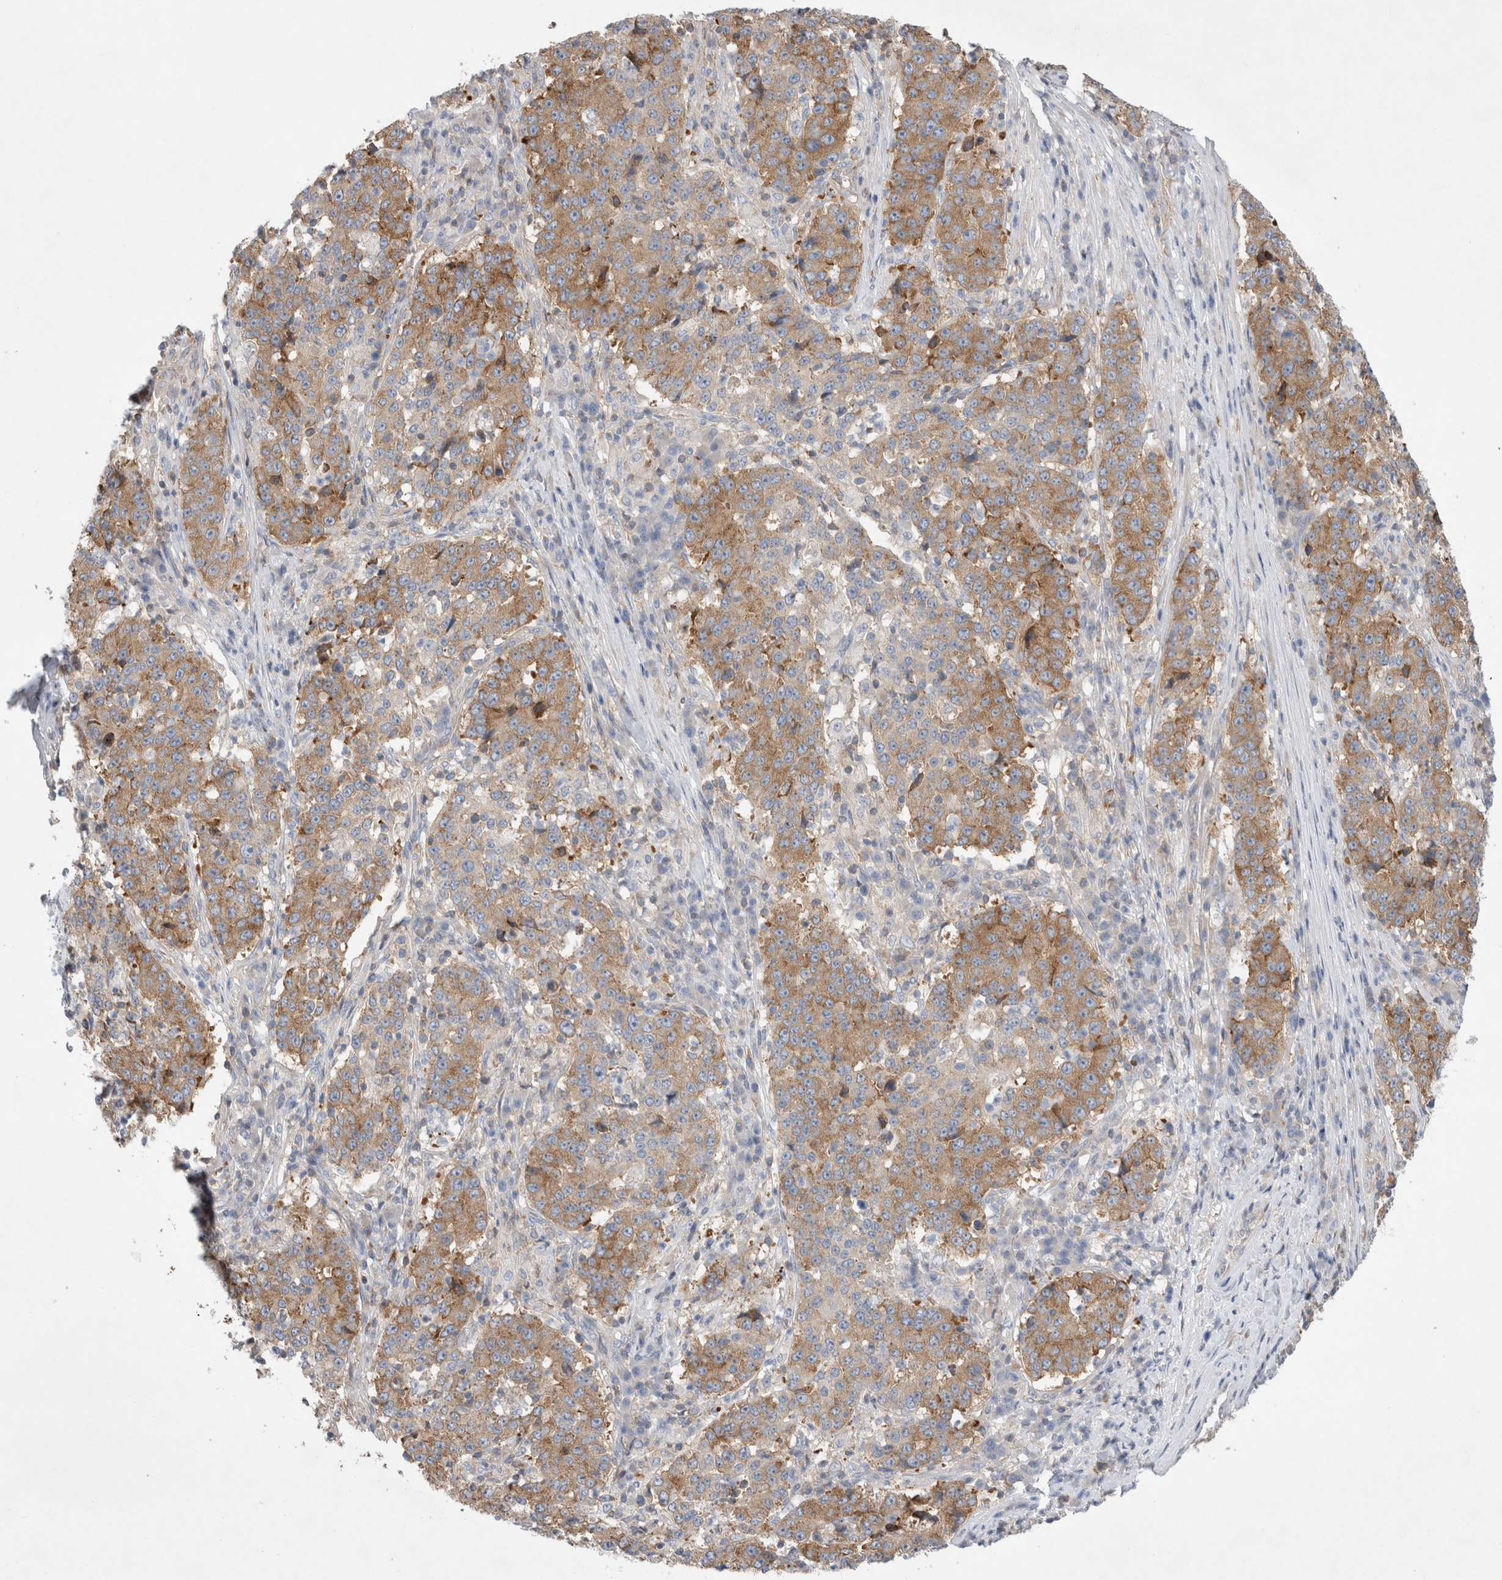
{"staining": {"intensity": "moderate", "quantity": ">75%", "location": "cytoplasmic/membranous"}, "tissue": "stomach cancer", "cell_type": "Tumor cells", "image_type": "cancer", "snomed": [{"axis": "morphology", "description": "Adenocarcinoma, NOS"}, {"axis": "topography", "description": "Stomach"}], "caption": "Protein expression by IHC displays moderate cytoplasmic/membranous positivity in about >75% of tumor cells in stomach cancer (adenocarcinoma). (DAB (3,3'-diaminobenzidine) = brown stain, brightfield microscopy at high magnification).", "gene": "ZNF23", "patient": {"sex": "male", "age": 59}}